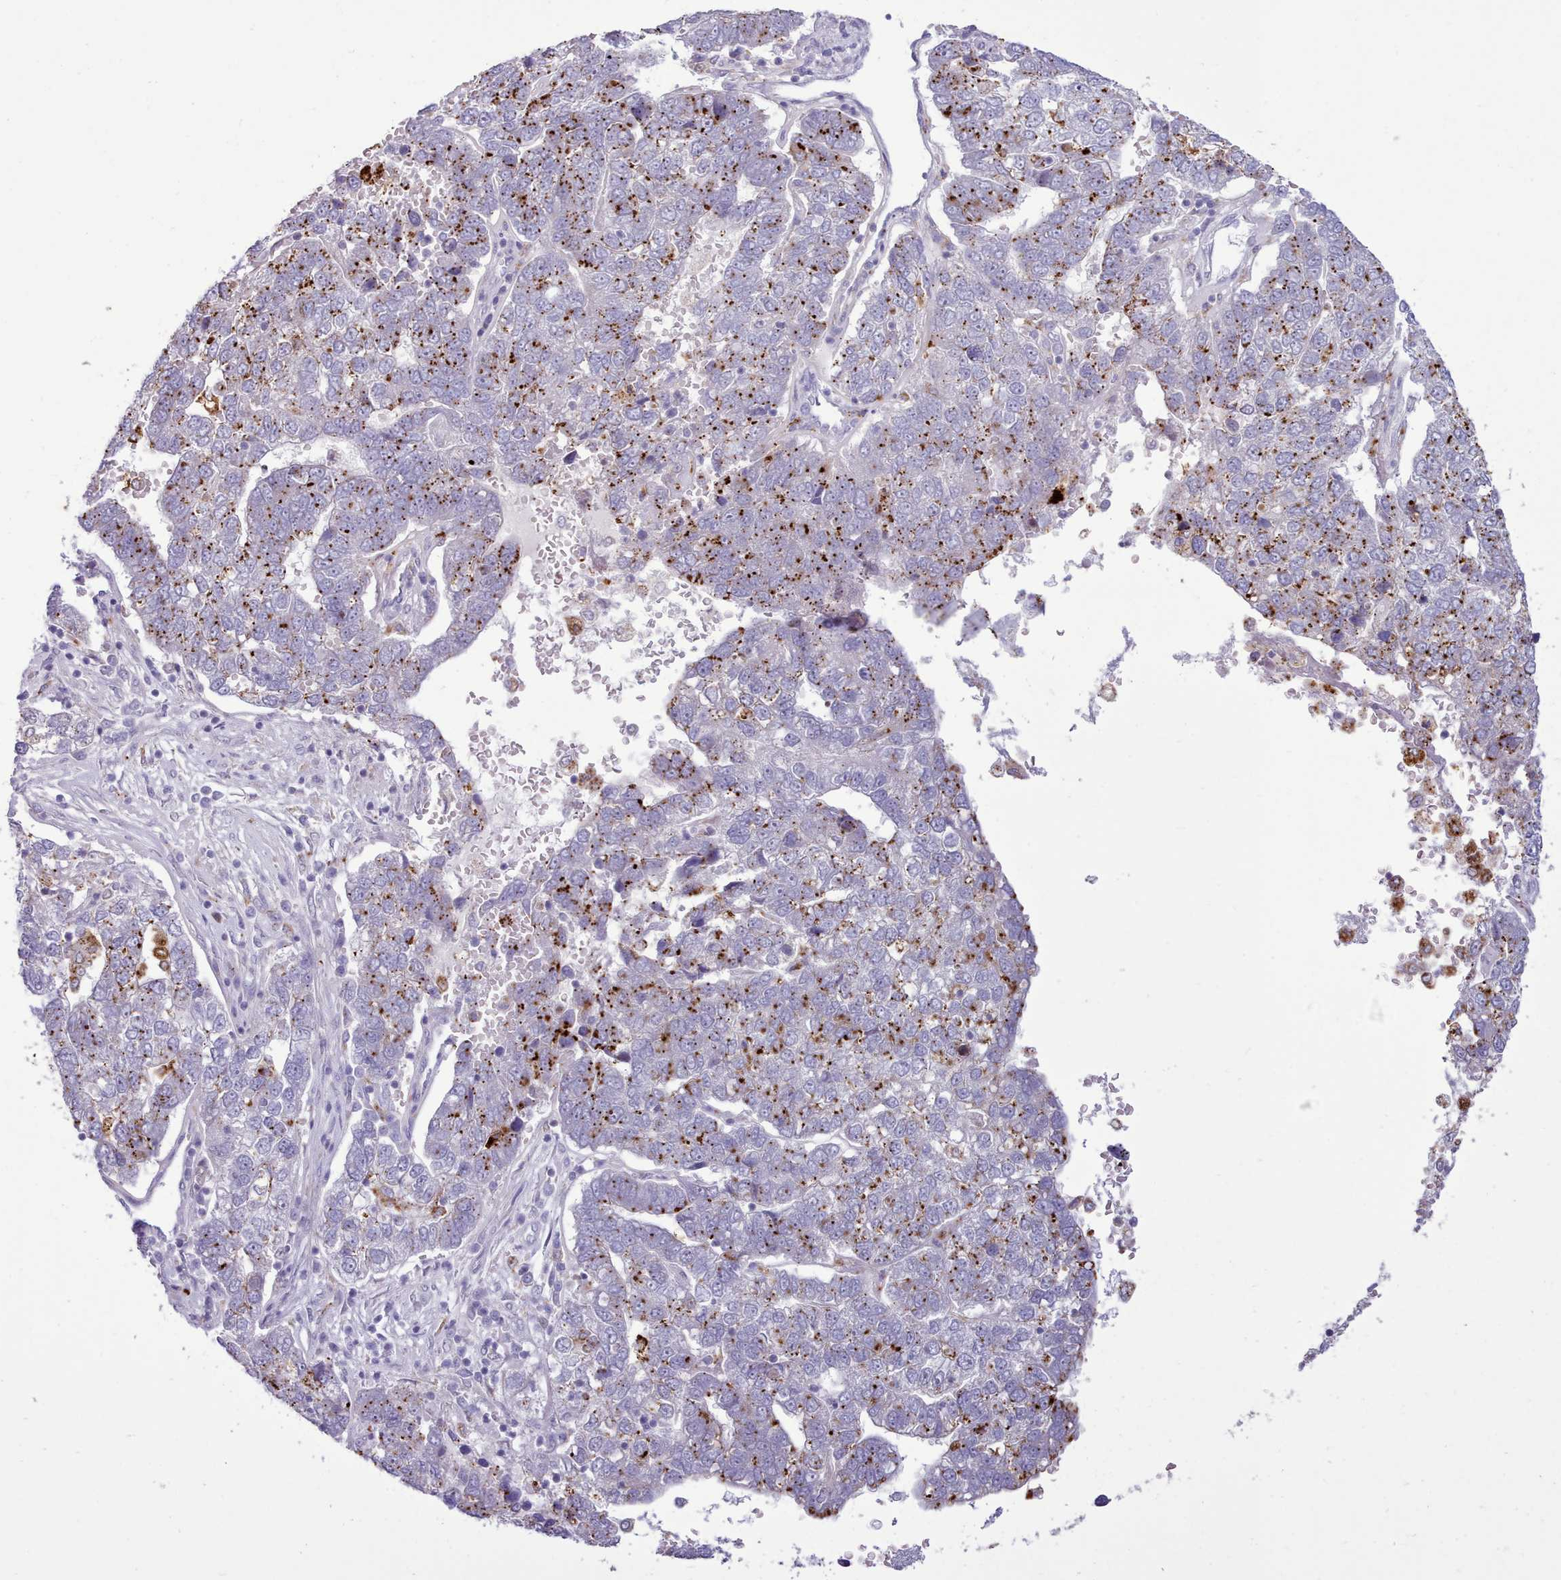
{"staining": {"intensity": "strong", "quantity": "25%-75%", "location": "cytoplasmic/membranous"}, "tissue": "pancreatic cancer", "cell_type": "Tumor cells", "image_type": "cancer", "snomed": [{"axis": "morphology", "description": "Adenocarcinoma, NOS"}, {"axis": "topography", "description": "Pancreas"}], "caption": "Pancreatic cancer stained with immunohistochemistry exhibits strong cytoplasmic/membranous expression in approximately 25%-75% of tumor cells.", "gene": "SRD5A1", "patient": {"sex": "female", "age": 61}}